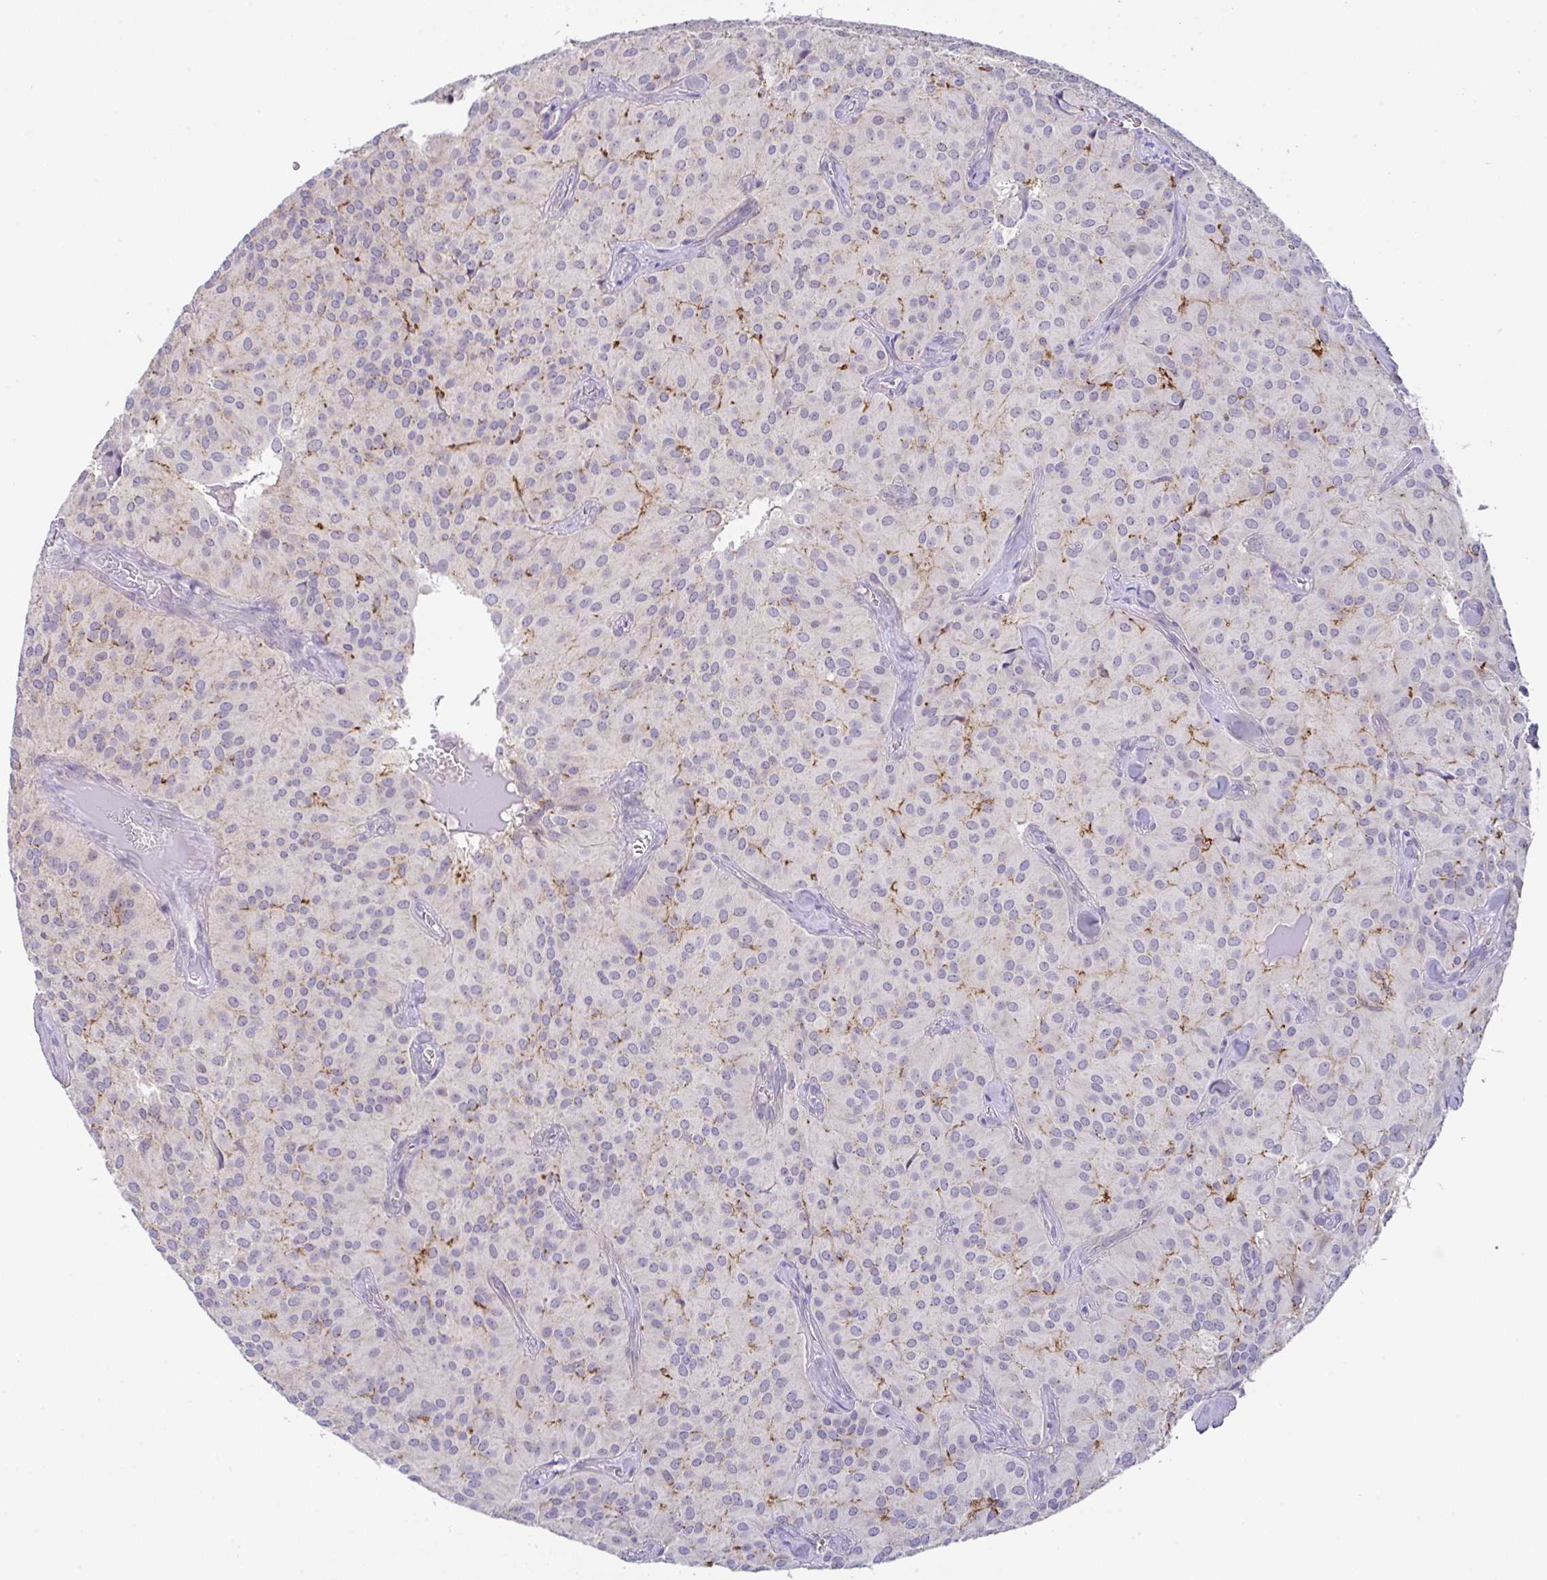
{"staining": {"intensity": "moderate", "quantity": "<25%", "location": "cytoplasmic/membranous"}, "tissue": "glioma", "cell_type": "Tumor cells", "image_type": "cancer", "snomed": [{"axis": "morphology", "description": "Glioma, malignant, Low grade"}, {"axis": "topography", "description": "Brain"}], "caption": "Glioma stained for a protein (brown) exhibits moderate cytoplasmic/membranous positive staining in about <25% of tumor cells.", "gene": "CGNL1", "patient": {"sex": "male", "age": 42}}